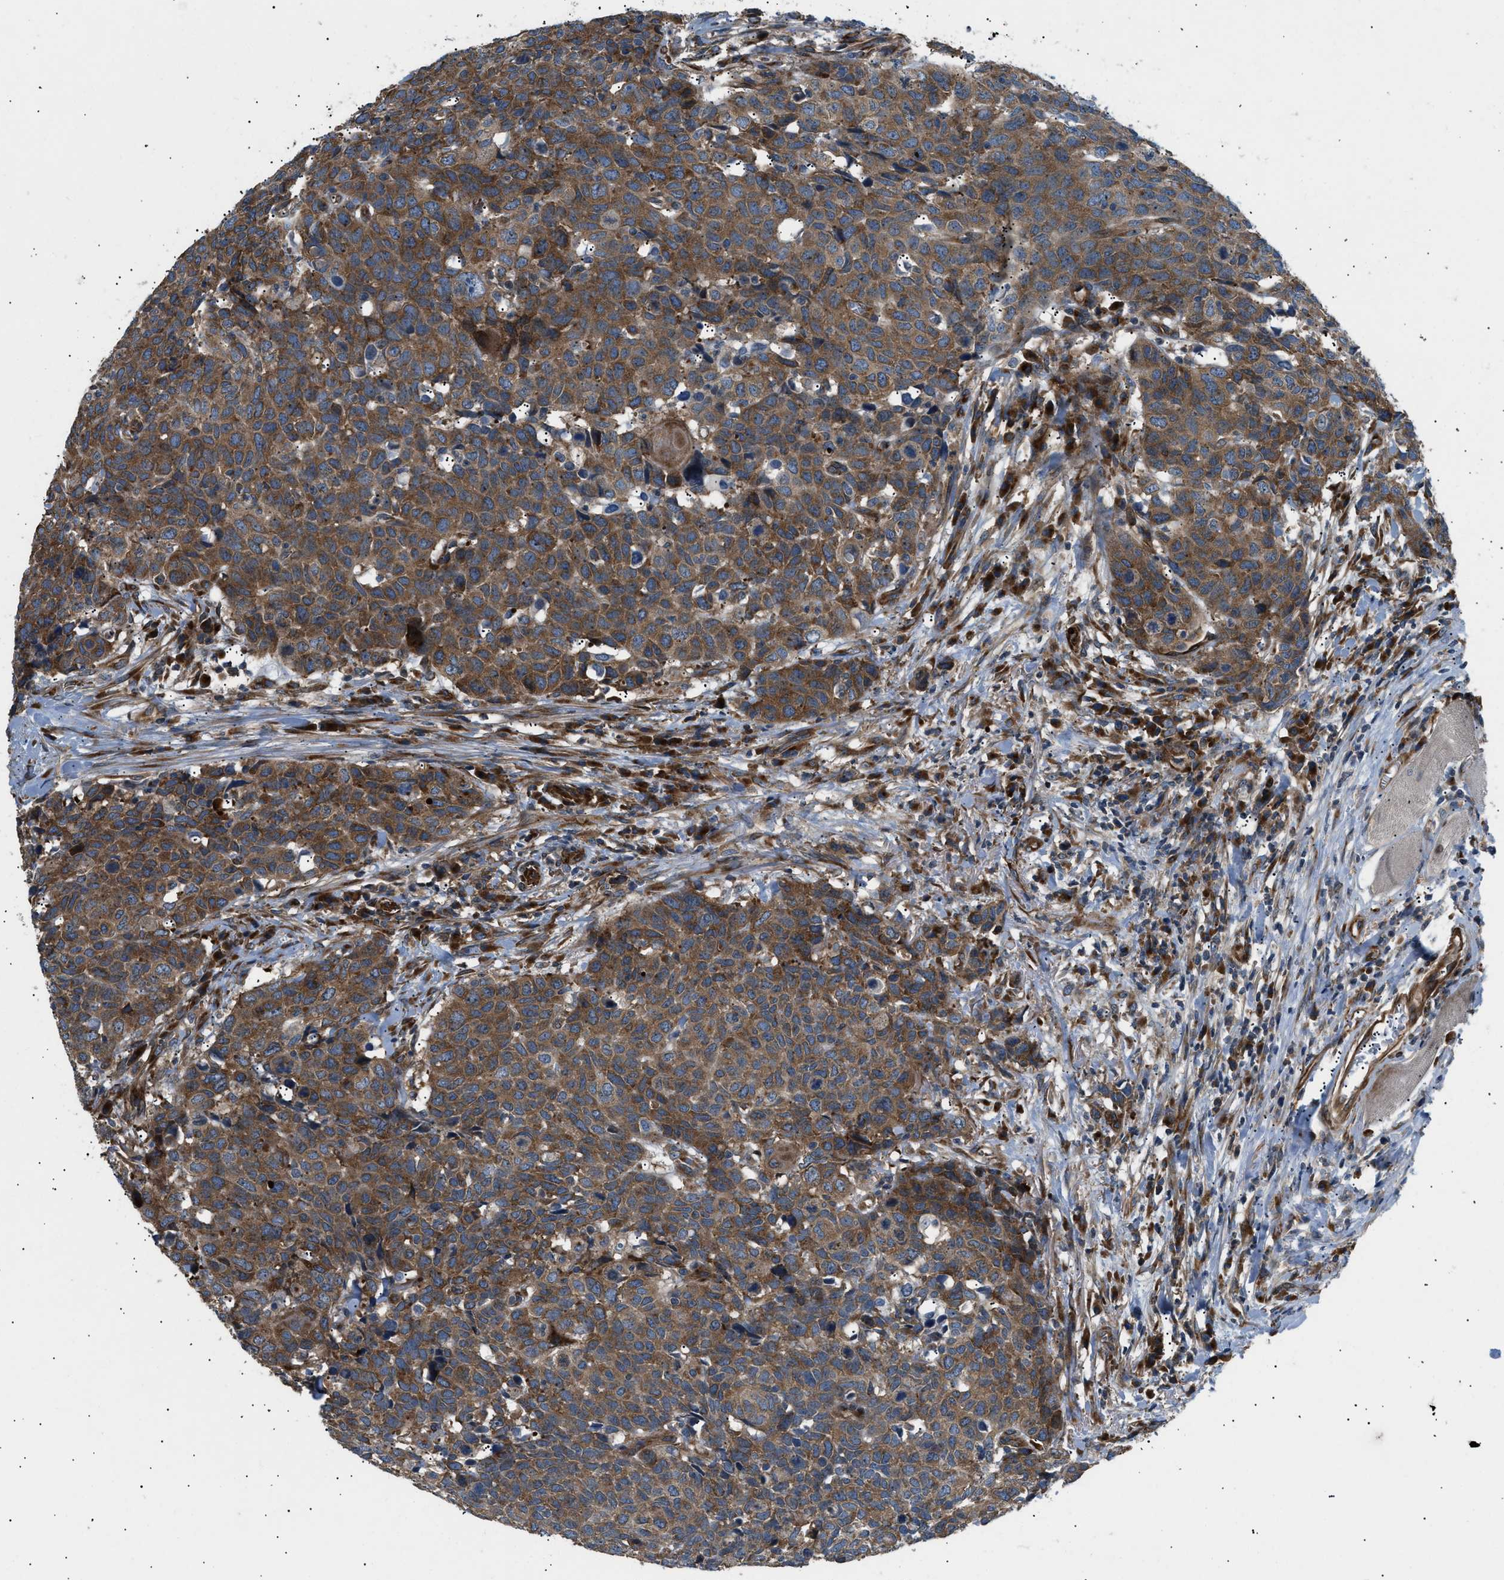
{"staining": {"intensity": "moderate", "quantity": ">75%", "location": "cytoplasmic/membranous"}, "tissue": "head and neck cancer", "cell_type": "Tumor cells", "image_type": "cancer", "snomed": [{"axis": "morphology", "description": "Squamous cell carcinoma, NOS"}, {"axis": "topography", "description": "Head-Neck"}], "caption": "This is a photomicrograph of immunohistochemistry (IHC) staining of head and neck squamous cell carcinoma, which shows moderate staining in the cytoplasmic/membranous of tumor cells.", "gene": "LYSMD3", "patient": {"sex": "male", "age": 66}}